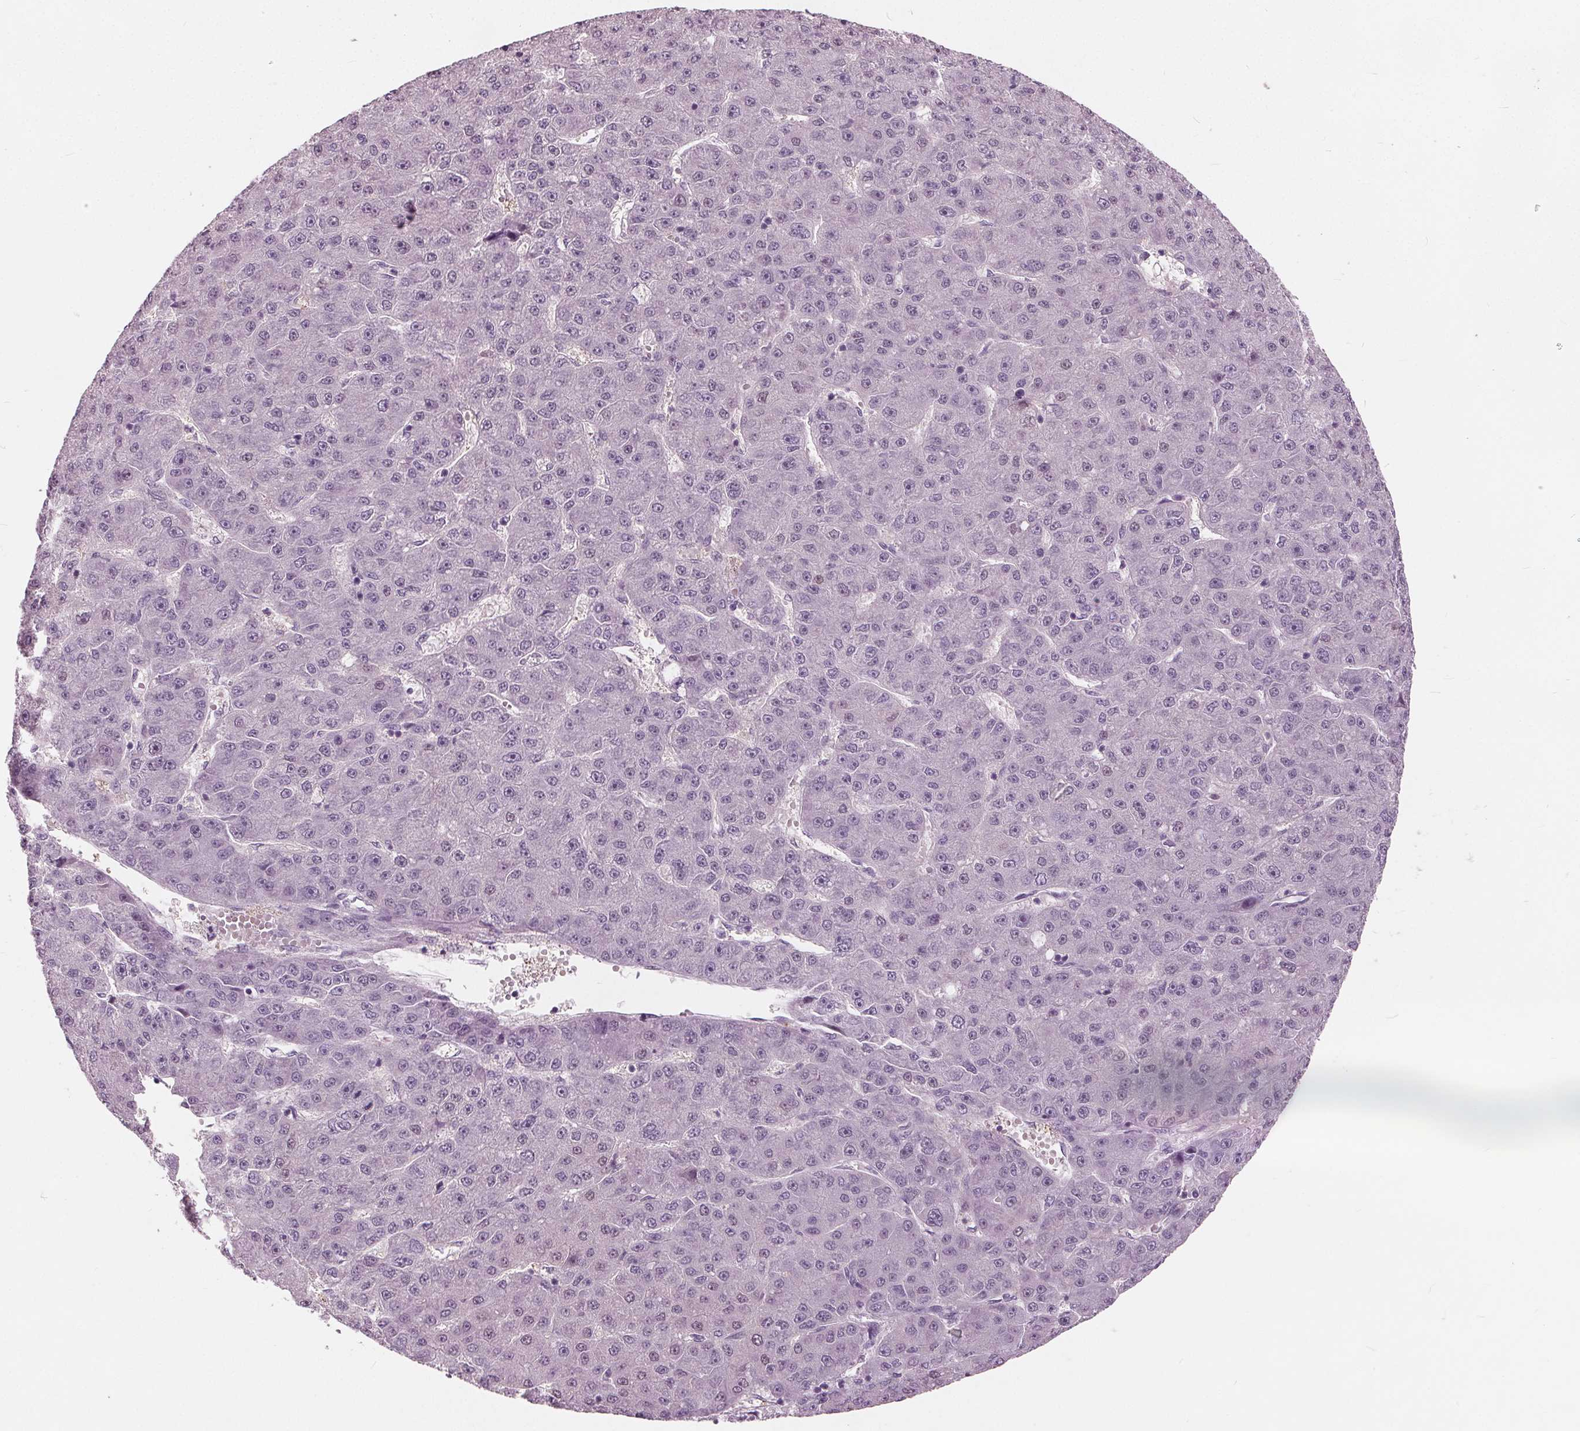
{"staining": {"intensity": "negative", "quantity": "none", "location": "none"}, "tissue": "liver cancer", "cell_type": "Tumor cells", "image_type": "cancer", "snomed": [{"axis": "morphology", "description": "Carcinoma, Hepatocellular, NOS"}, {"axis": "topography", "description": "Liver"}], "caption": "This is a histopathology image of immunohistochemistry (IHC) staining of liver cancer, which shows no staining in tumor cells.", "gene": "TKFC", "patient": {"sex": "male", "age": 67}}